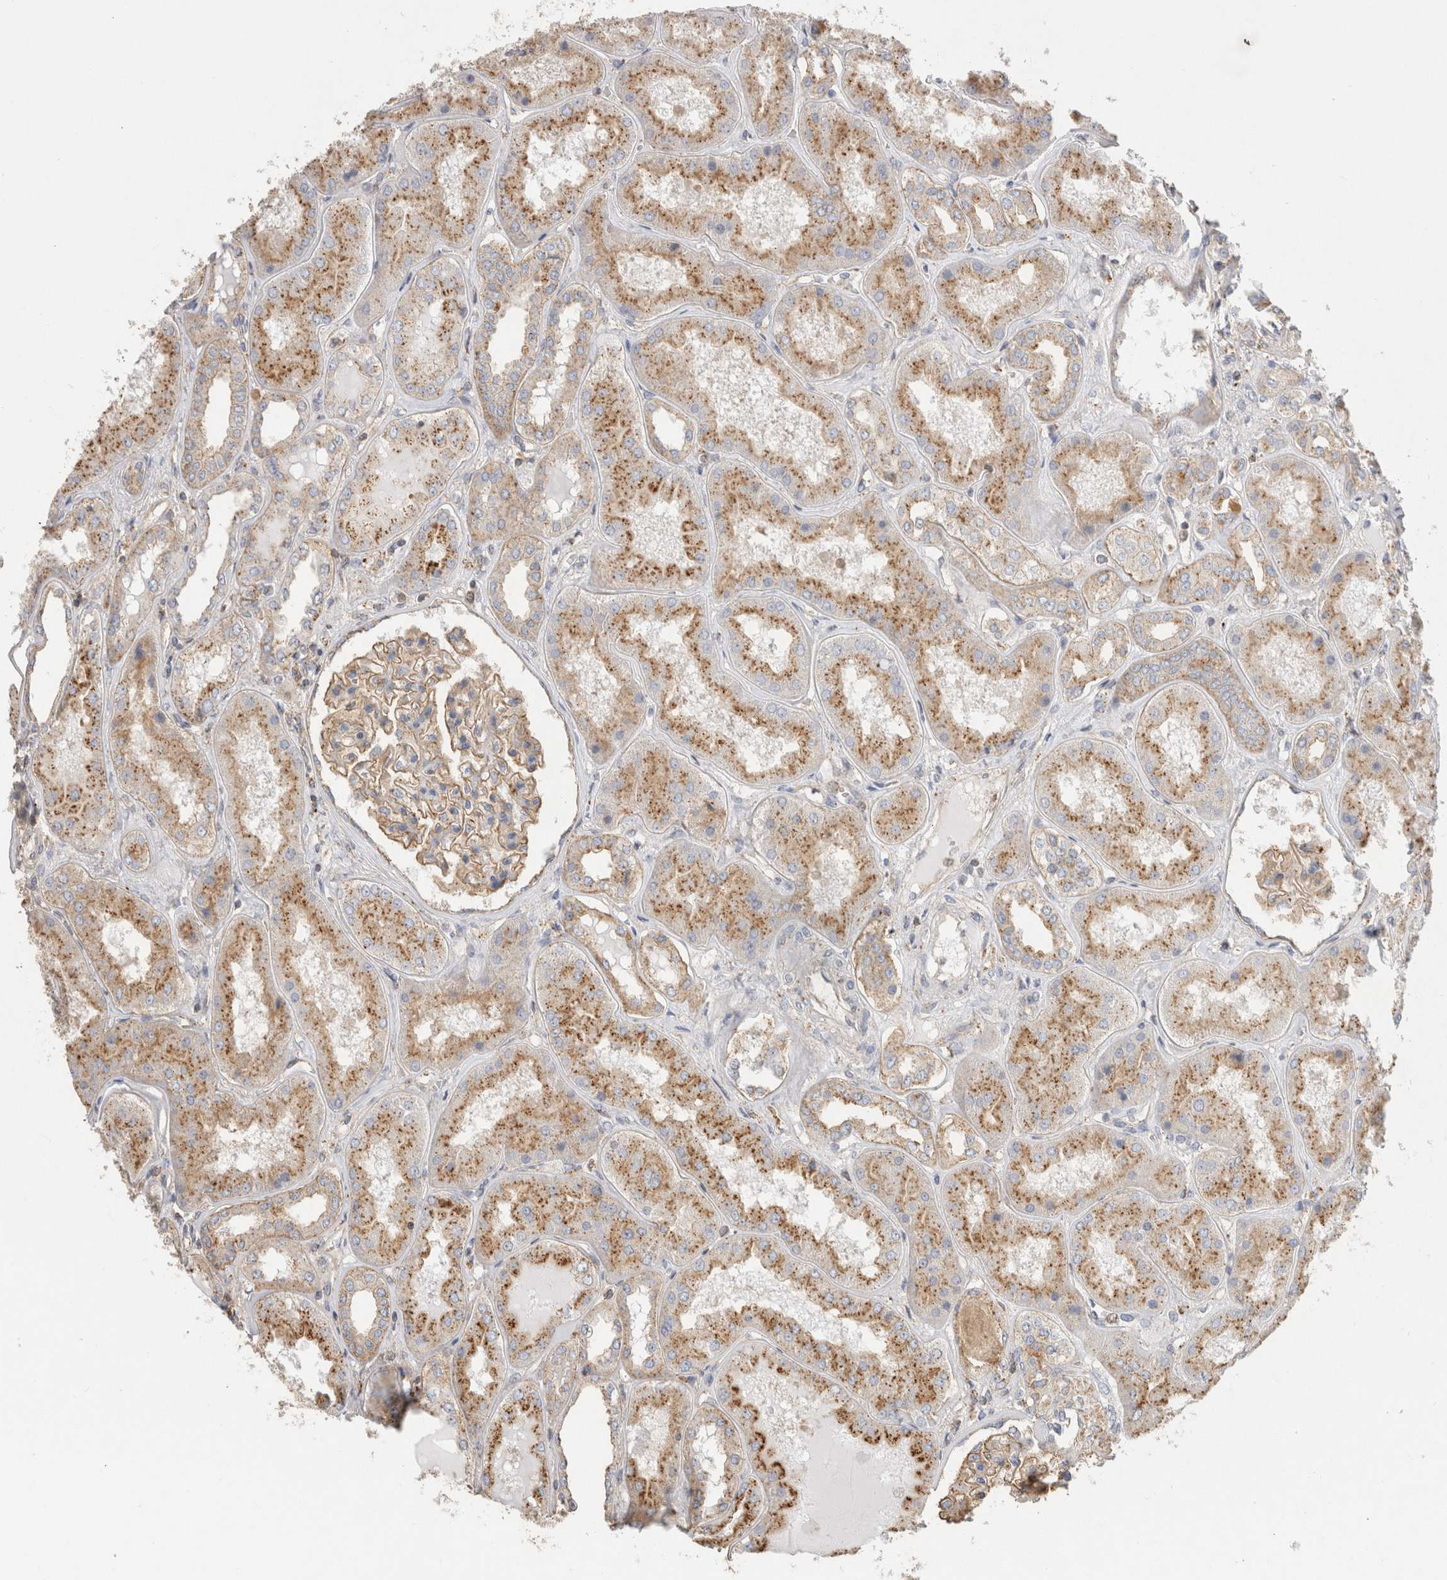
{"staining": {"intensity": "weak", "quantity": ">75%", "location": "cytoplasmic/membranous"}, "tissue": "kidney", "cell_type": "Cells in glomeruli", "image_type": "normal", "snomed": [{"axis": "morphology", "description": "Normal tissue, NOS"}, {"axis": "topography", "description": "Kidney"}], "caption": "A brown stain shows weak cytoplasmic/membranous positivity of a protein in cells in glomeruli of normal human kidney.", "gene": "CHMP6", "patient": {"sex": "female", "age": 56}}